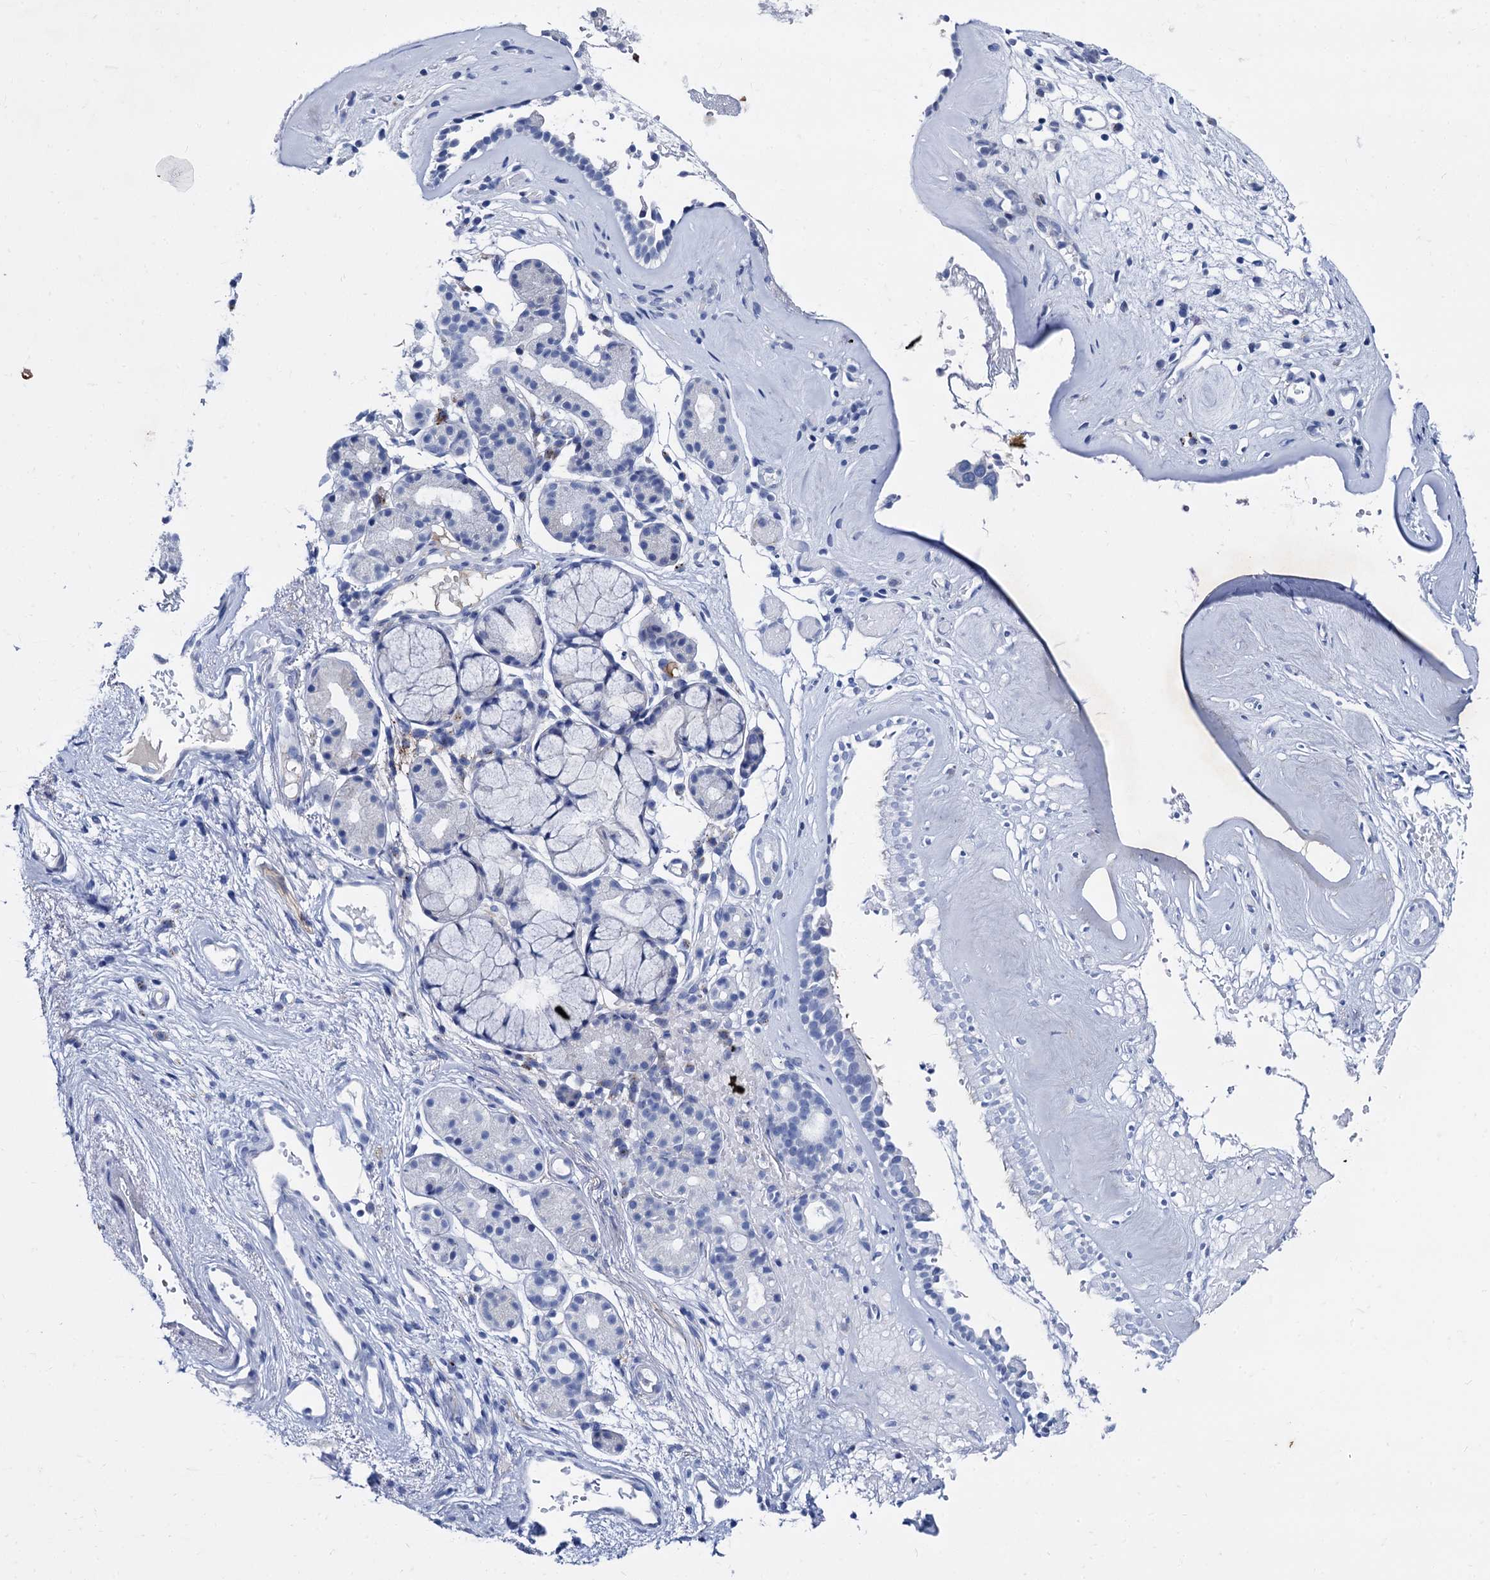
{"staining": {"intensity": "negative", "quantity": "none", "location": "none"}, "tissue": "nasopharynx", "cell_type": "Respiratory epithelial cells", "image_type": "normal", "snomed": [{"axis": "morphology", "description": "Normal tissue, NOS"}, {"axis": "morphology", "description": "Inflammation, NOS"}, {"axis": "topography", "description": "Nasopharynx"}], "caption": "High power microscopy histopathology image of an immunohistochemistry histopathology image of unremarkable nasopharynx, revealing no significant expression in respiratory epithelial cells. The staining is performed using DAB (3,3'-diaminobenzidine) brown chromogen with nuclei counter-stained in using hematoxylin.", "gene": "TMEM72", "patient": {"sex": "male", "age": 70}}